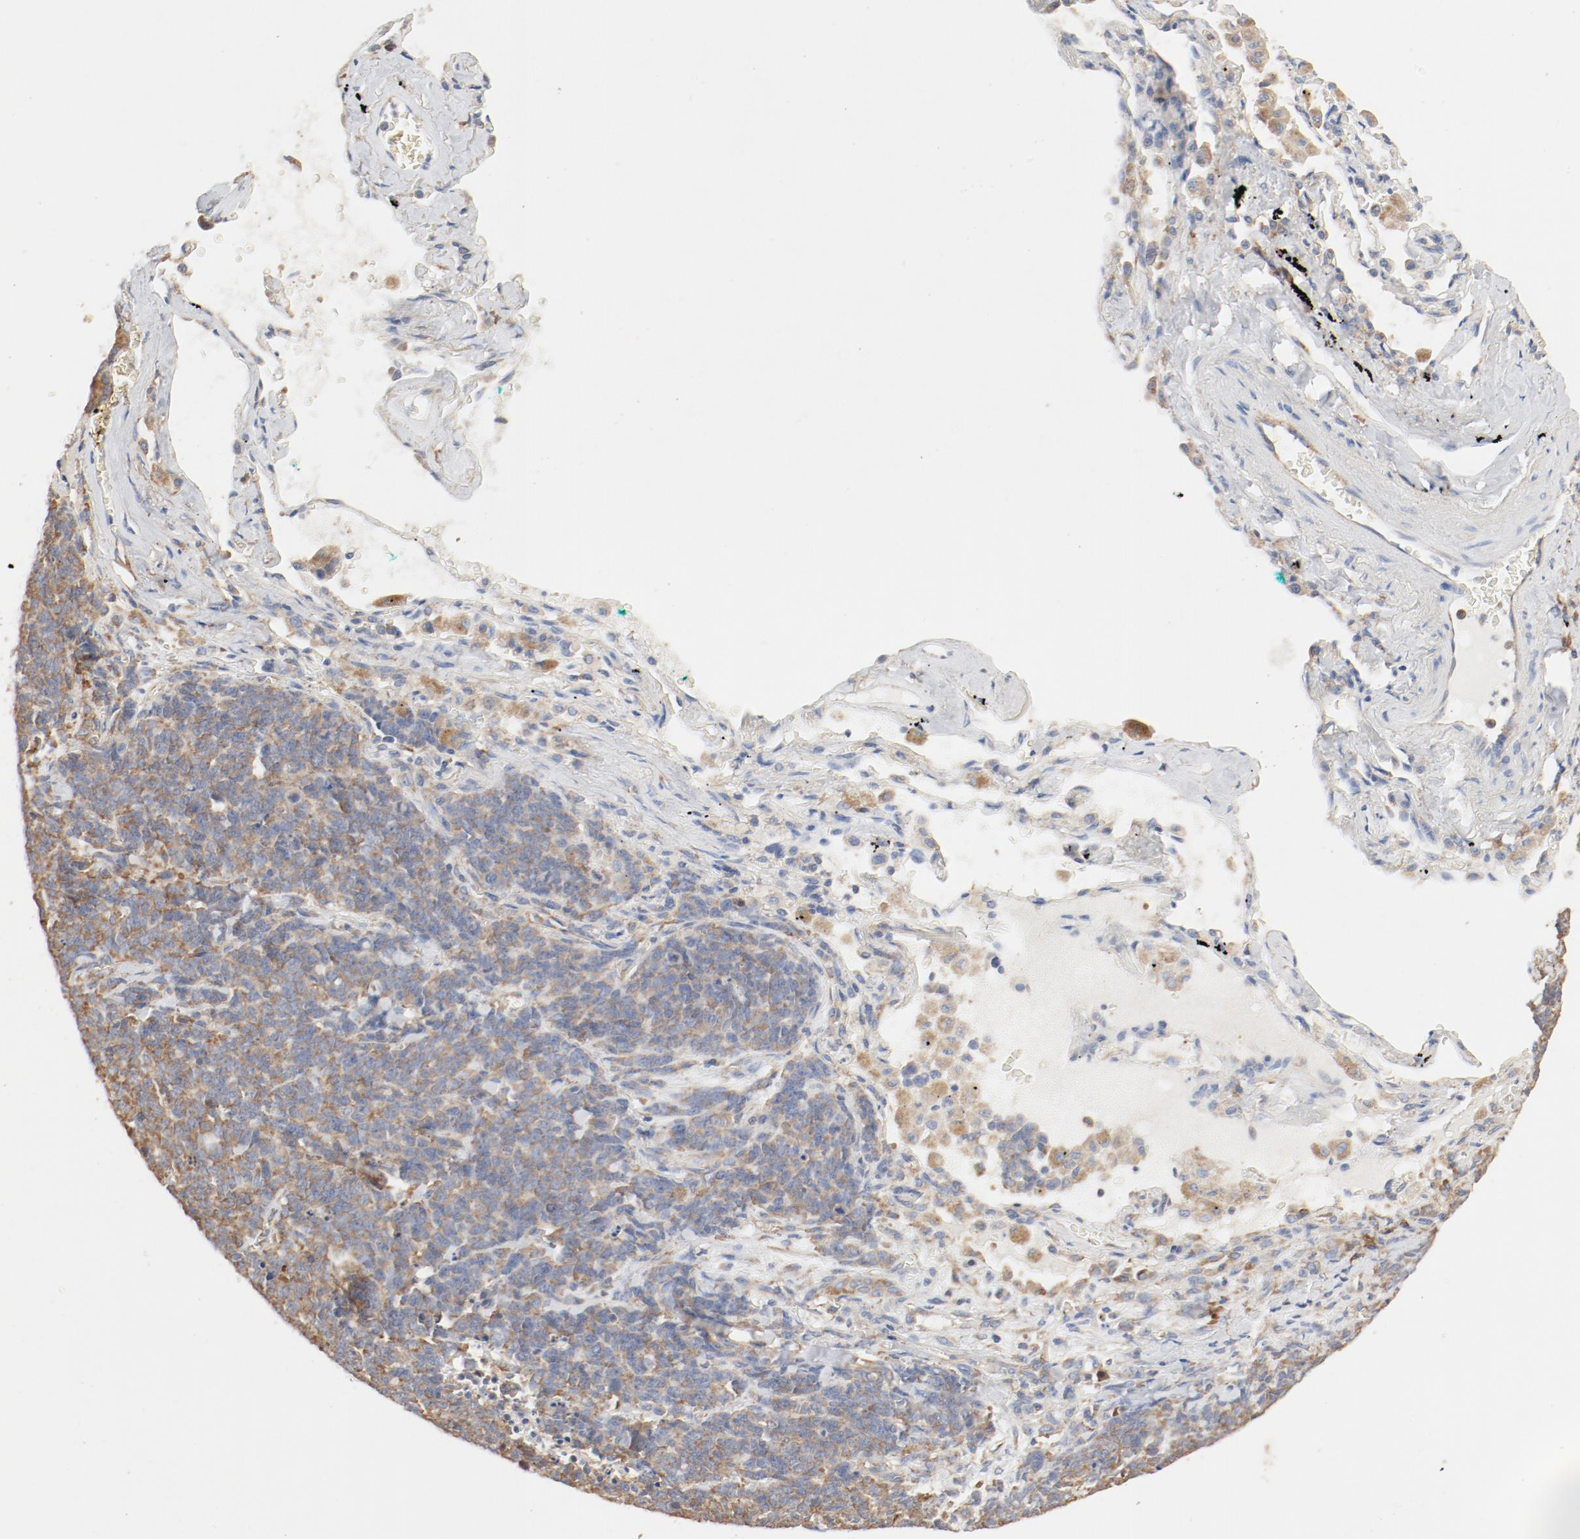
{"staining": {"intensity": "moderate", "quantity": ">75%", "location": "cytoplasmic/membranous"}, "tissue": "lung cancer", "cell_type": "Tumor cells", "image_type": "cancer", "snomed": [{"axis": "morphology", "description": "Neoplasm, malignant, NOS"}, {"axis": "topography", "description": "Lung"}], "caption": "Protein expression analysis of lung cancer demonstrates moderate cytoplasmic/membranous staining in about >75% of tumor cells.", "gene": "RPS6", "patient": {"sex": "female", "age": 58}}